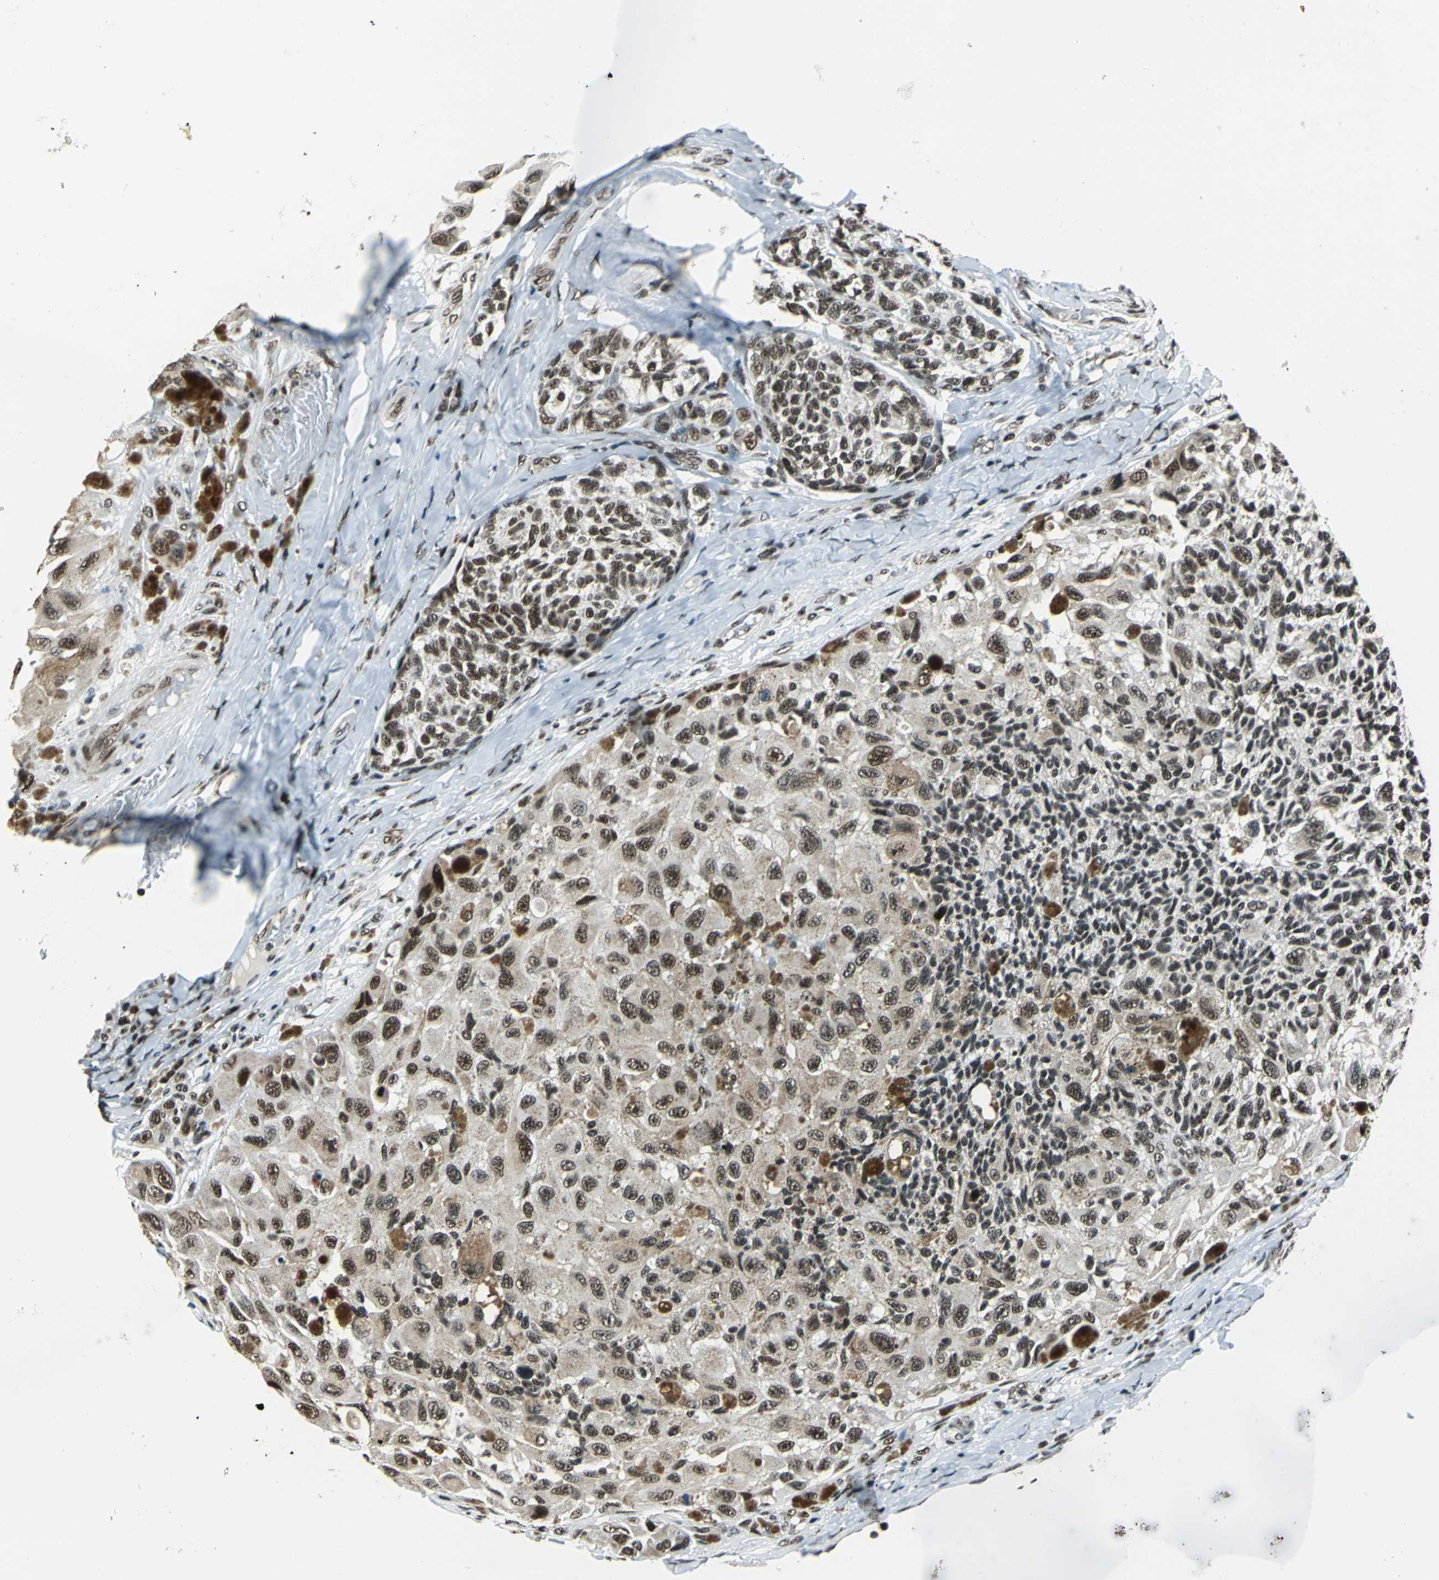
{"staining": {"intensity": "moderate", "quantity": "25%-75%", "location": "cytoplasmic/membranous,nuclear"}, "tissue": "melanoma", "cell_type": "Tumor cells", "image_type": "cancer", "snomed": [{"axis": "morphology", "description": "Malignant melanoma, NOS"}, {"axis": "topography", "description": "Skin"}], "caption": "Malignant melanoma stained for a protein exhibits moderate cytoplasmic/membranous and nuclear positivity in tumor cells. The staining was performed using DAB, with brown indicating positive protein expression. Nuclei are stained blue with hematoxylin.", "gene": "BCLAF1", "patient": {"sex": "female", "age": 73}}